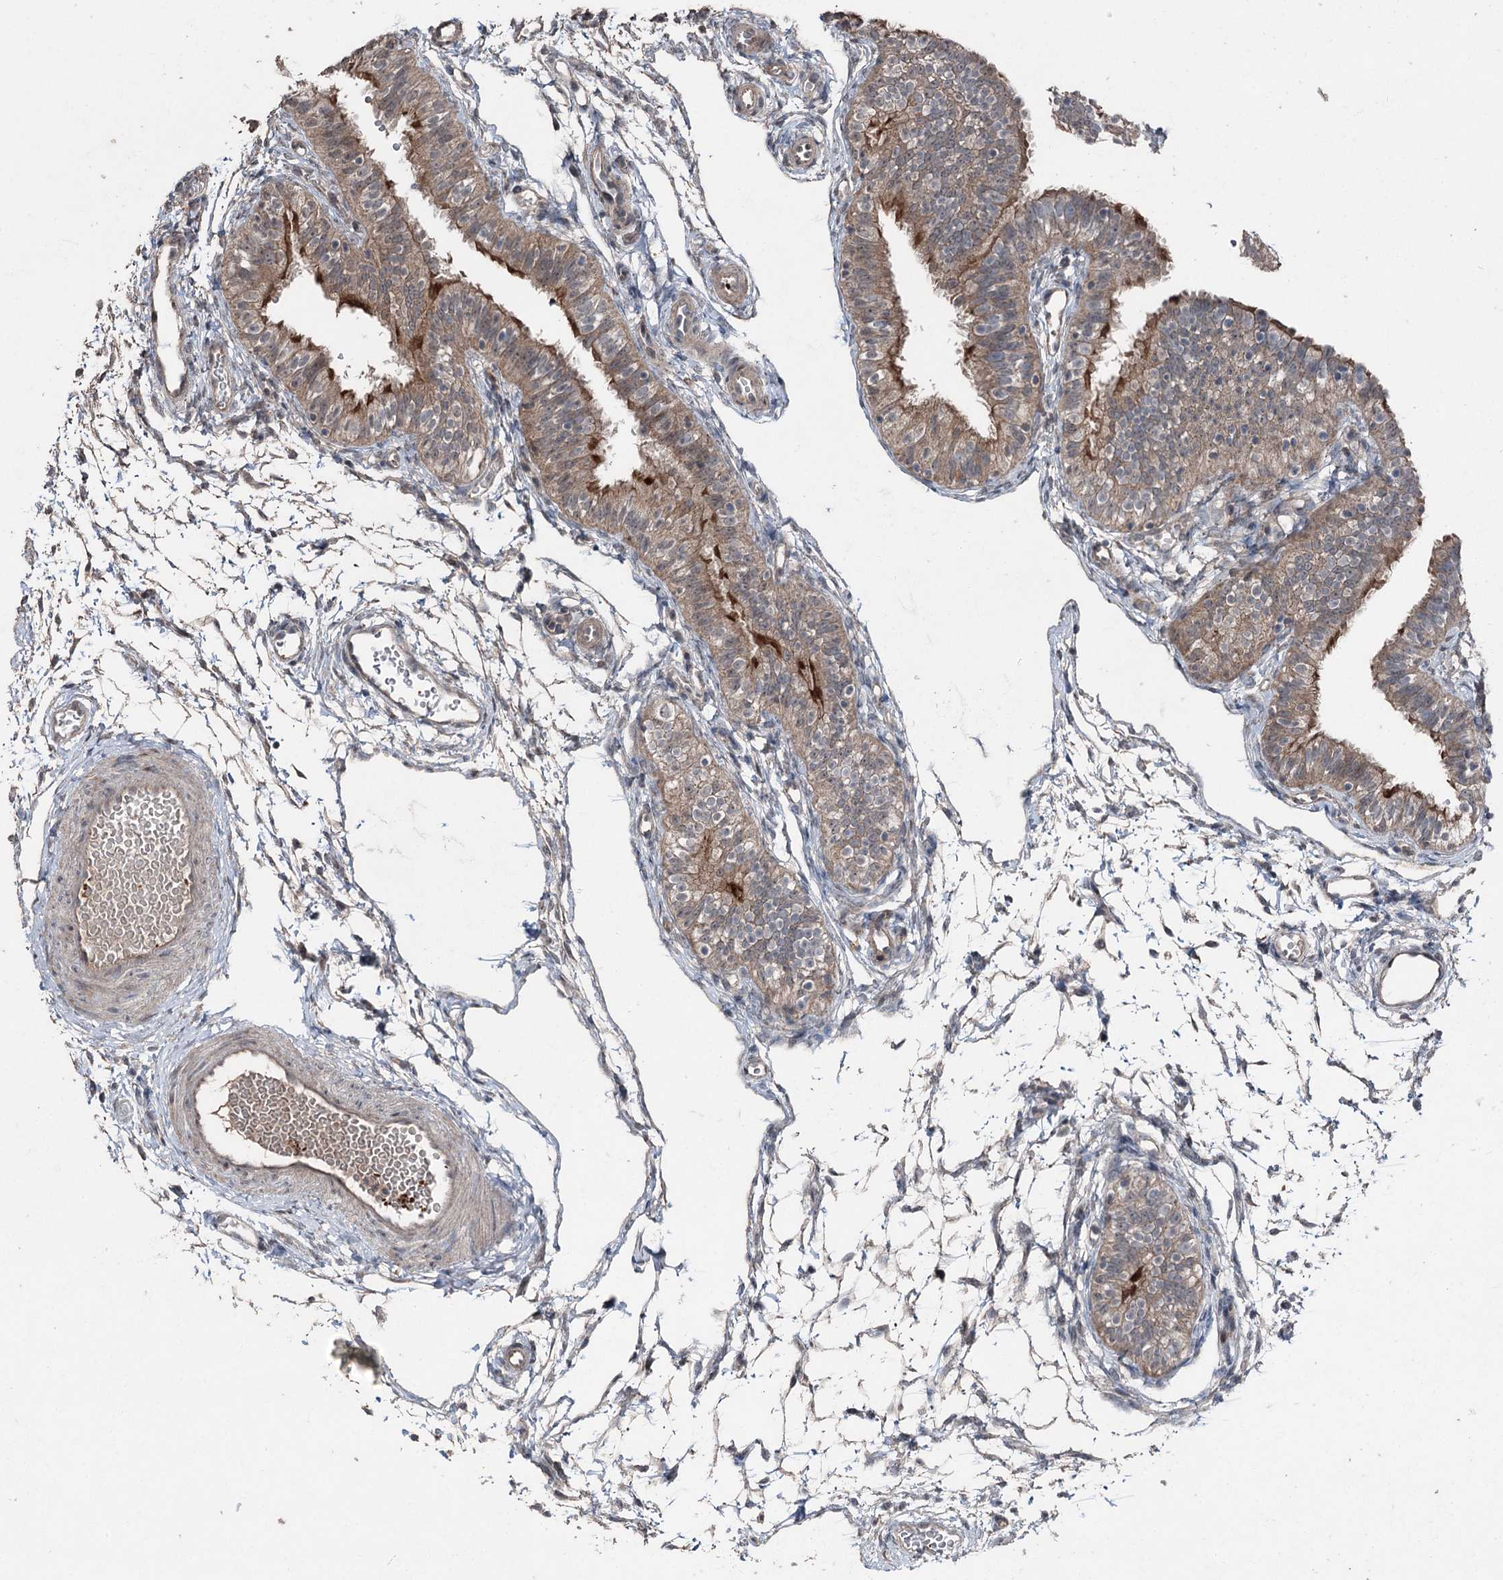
{"staining": {"intensity": "moderate", "quantity": ">75%", "location": "cytoplasmic/membranous"}, "tissue": "fallopian tube", "cell_type": "Glandular cells", "image_type": "normal", "snomed": [{"axis": "morphology", "description": "Normal tissue, NOS"}, {"axis": "topography", "description": "Fallopian tube"}], "caption": "Human fallopian tube stained with a brown dye reveals moderate cytoplasmic/membranous positive staining in about >75% of glandular cells.", "gene": "MAPK8IP2", "patient": {"sex": "female", "age": 35}}